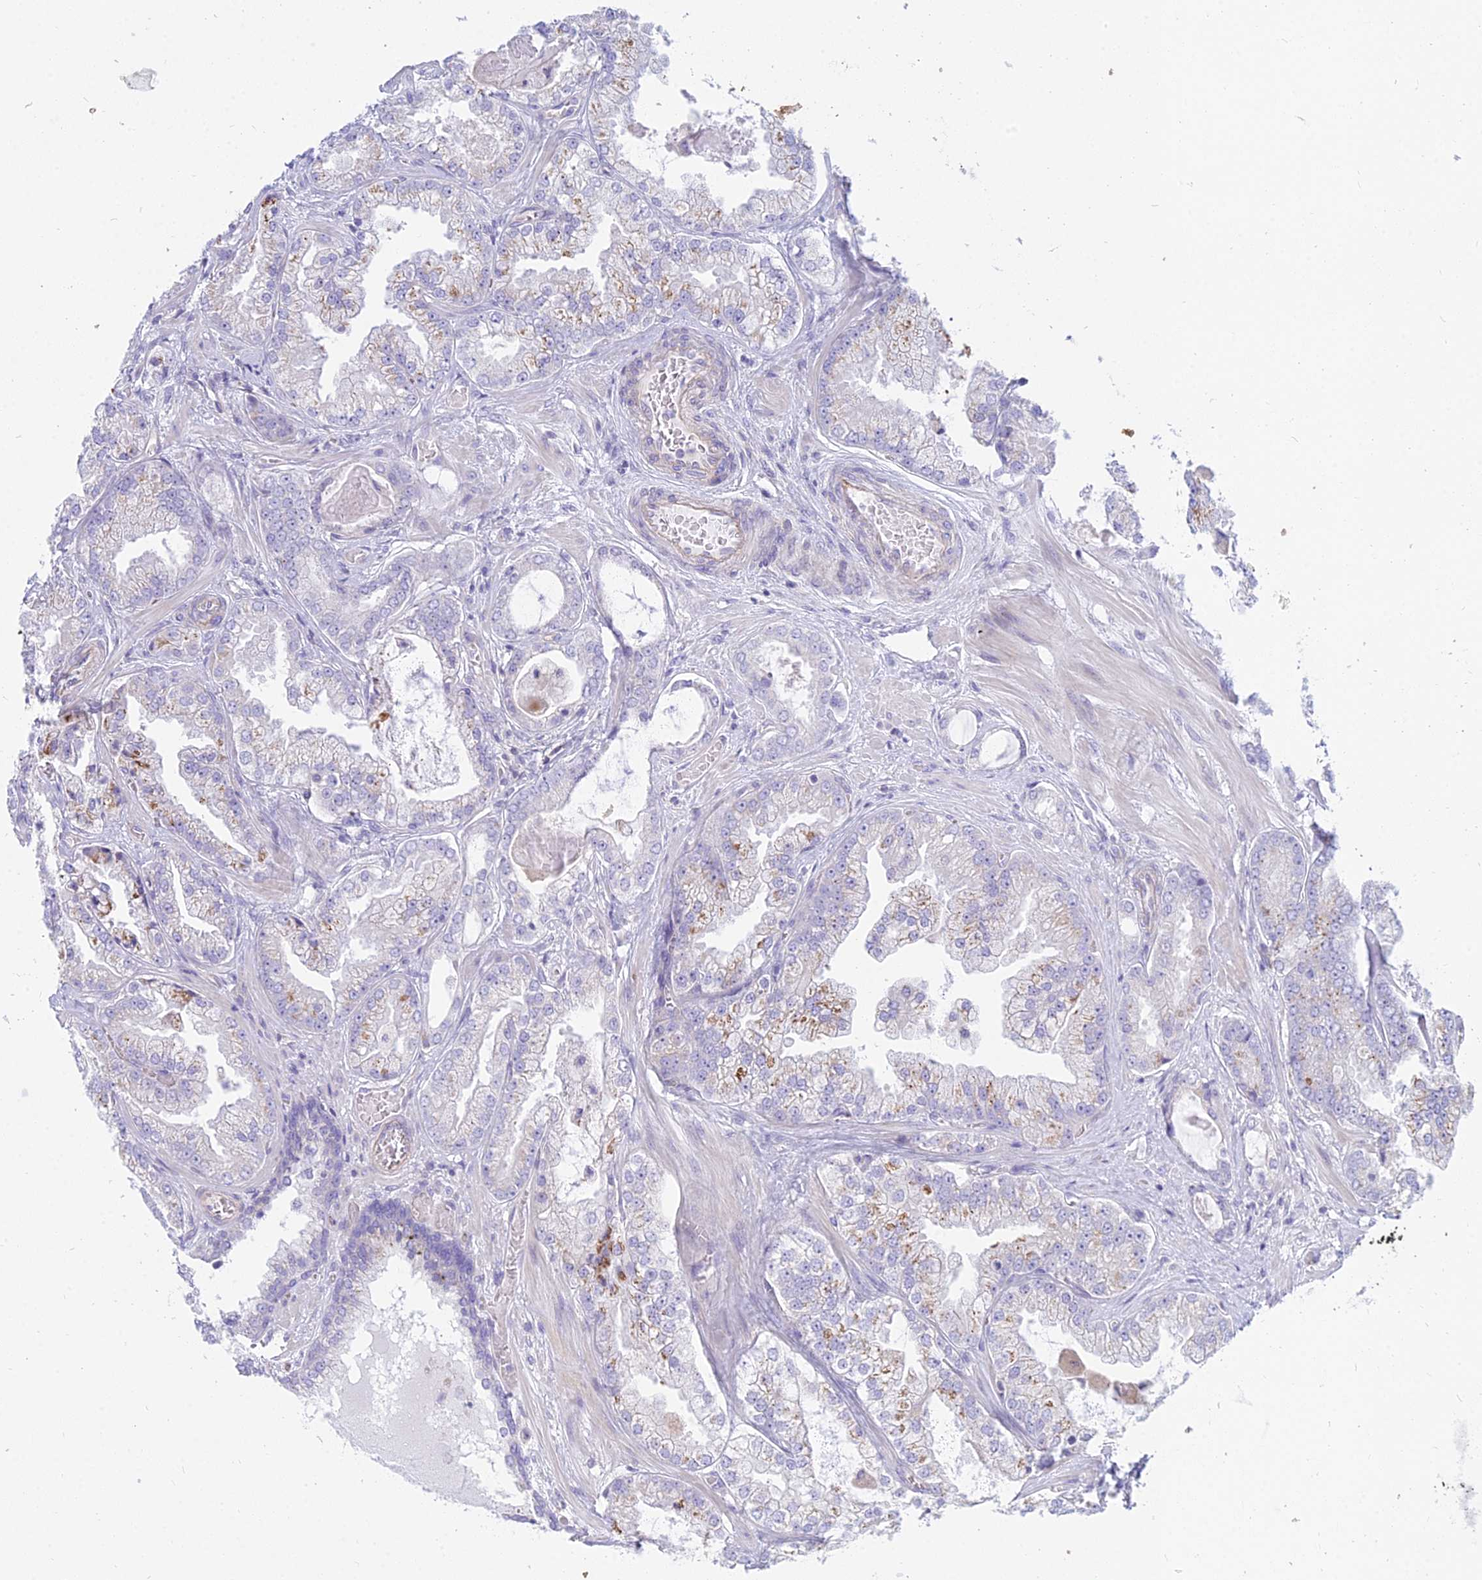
{"staining": {"intensity": "weak", "quantity": "<25%", "location": "cytoplasmic/membranous"}, "tissue": "prostate cancer", "cell_type": "Tumor cells", "image_type": "cancer", "snomed": [{"axis": "morphology", "description": "Adenocarcinoma, Low grade"}, {"axis": "topography", "description": "Prostate"}], "caption": "An IHC image of prostate adenocarcinoma (low-grade) is shown. There is no staining in tumor cells of prostate adenocarcinoma (low-grade).", "gene": "SMIM24", "patient": {"sex": "male", "age": 57}}